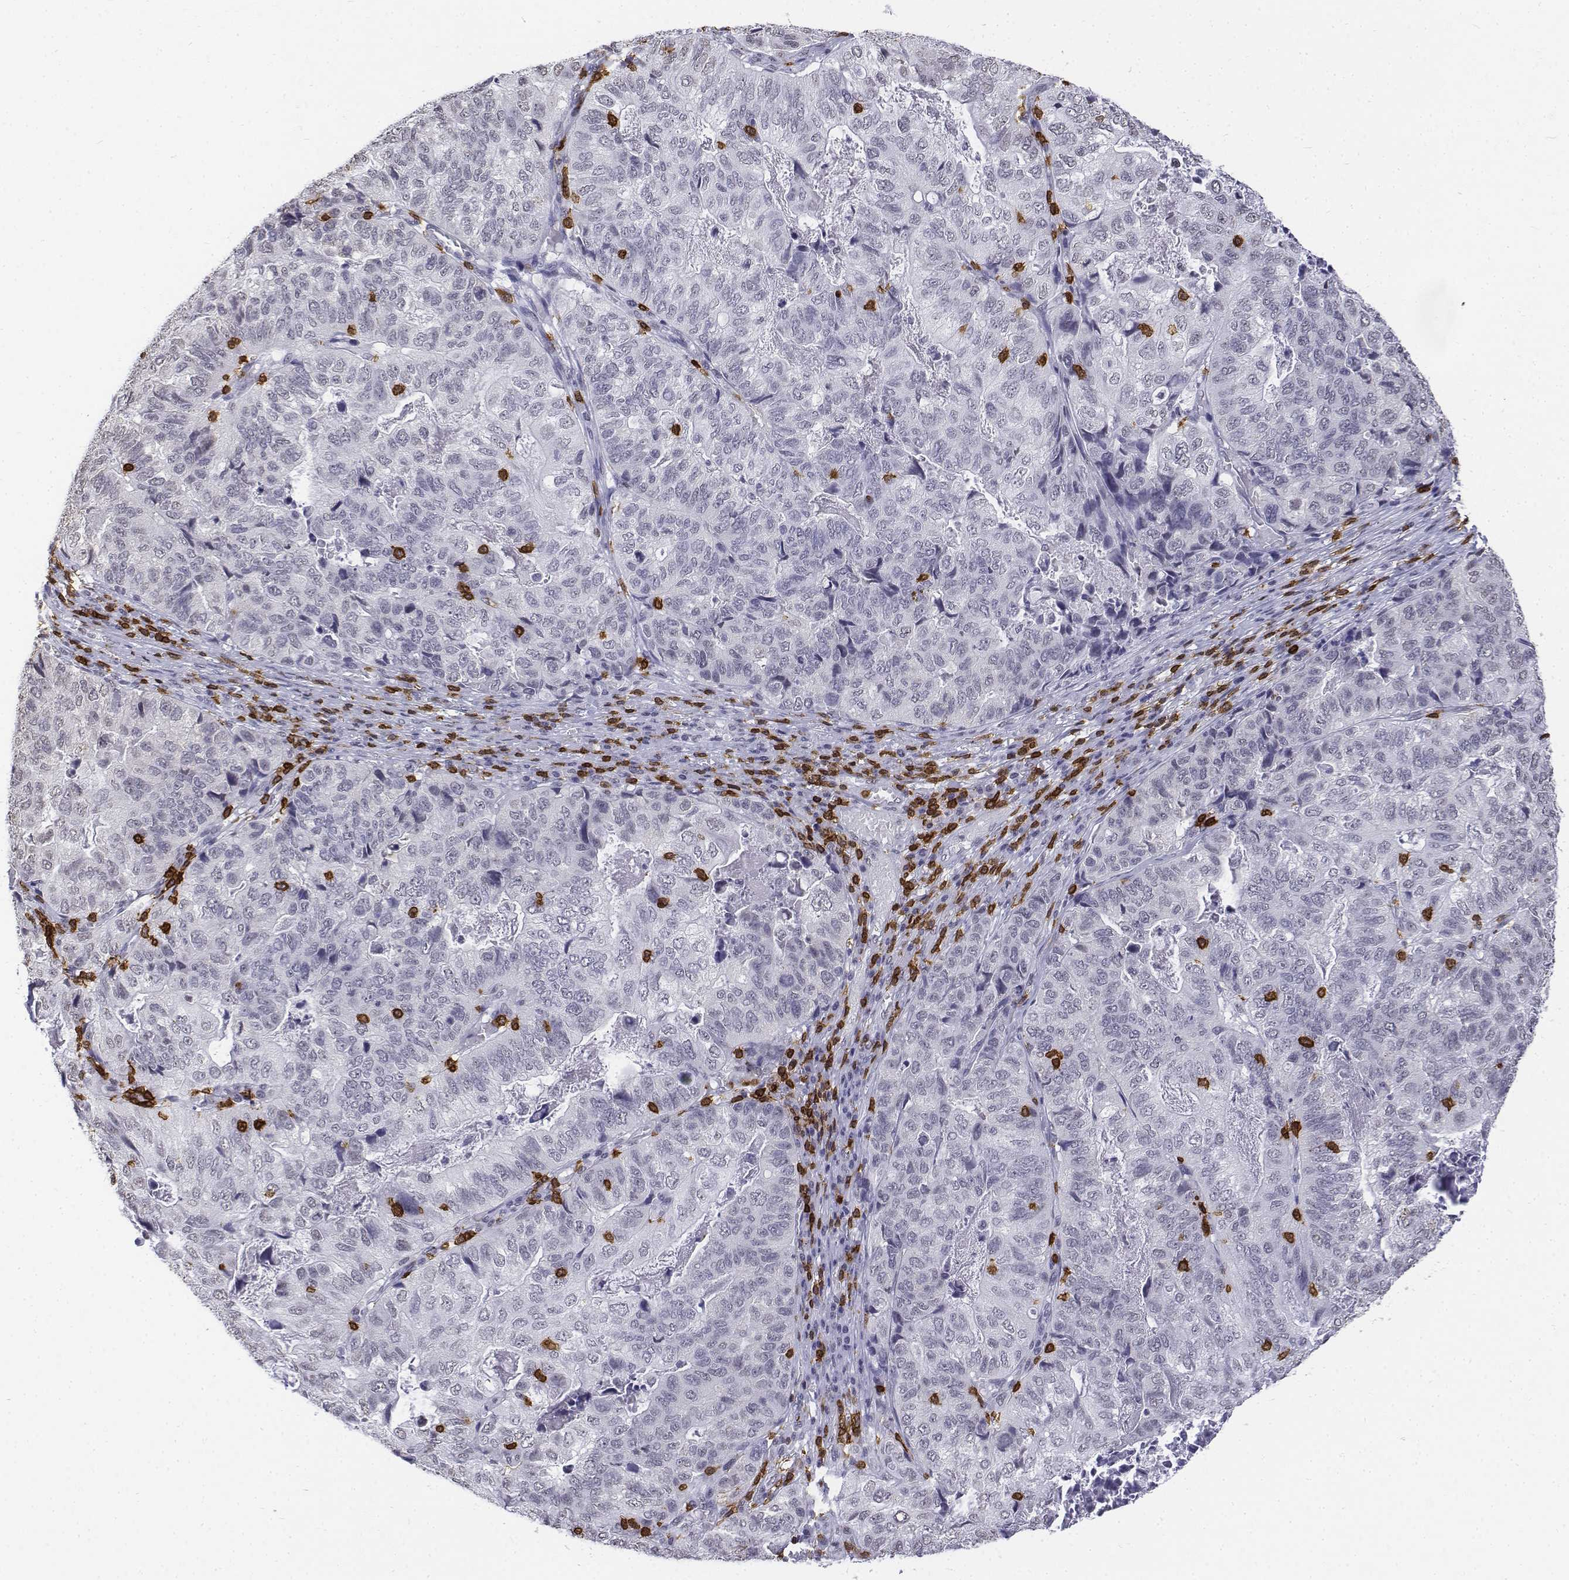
{"staining": {"intensity": "negative", "quantity": "none", "location": "none"}, "tissue": "stomach cancer", "cell_type": "Tumor cells", "image_type": "cancer", "snomed": [{"axis": "morphology", "description": "Adenocarcinoma, NOS"}, {"axis": "topography", "description": "Stomach, upper"}], "caption": "High power microscopy histopathology image of an IHC image of adenocarcinoma (stomach), revealing no significant staining in tumor cells.", "gene": "CD3E", "patient": {"sex": "female", "age": 67}}